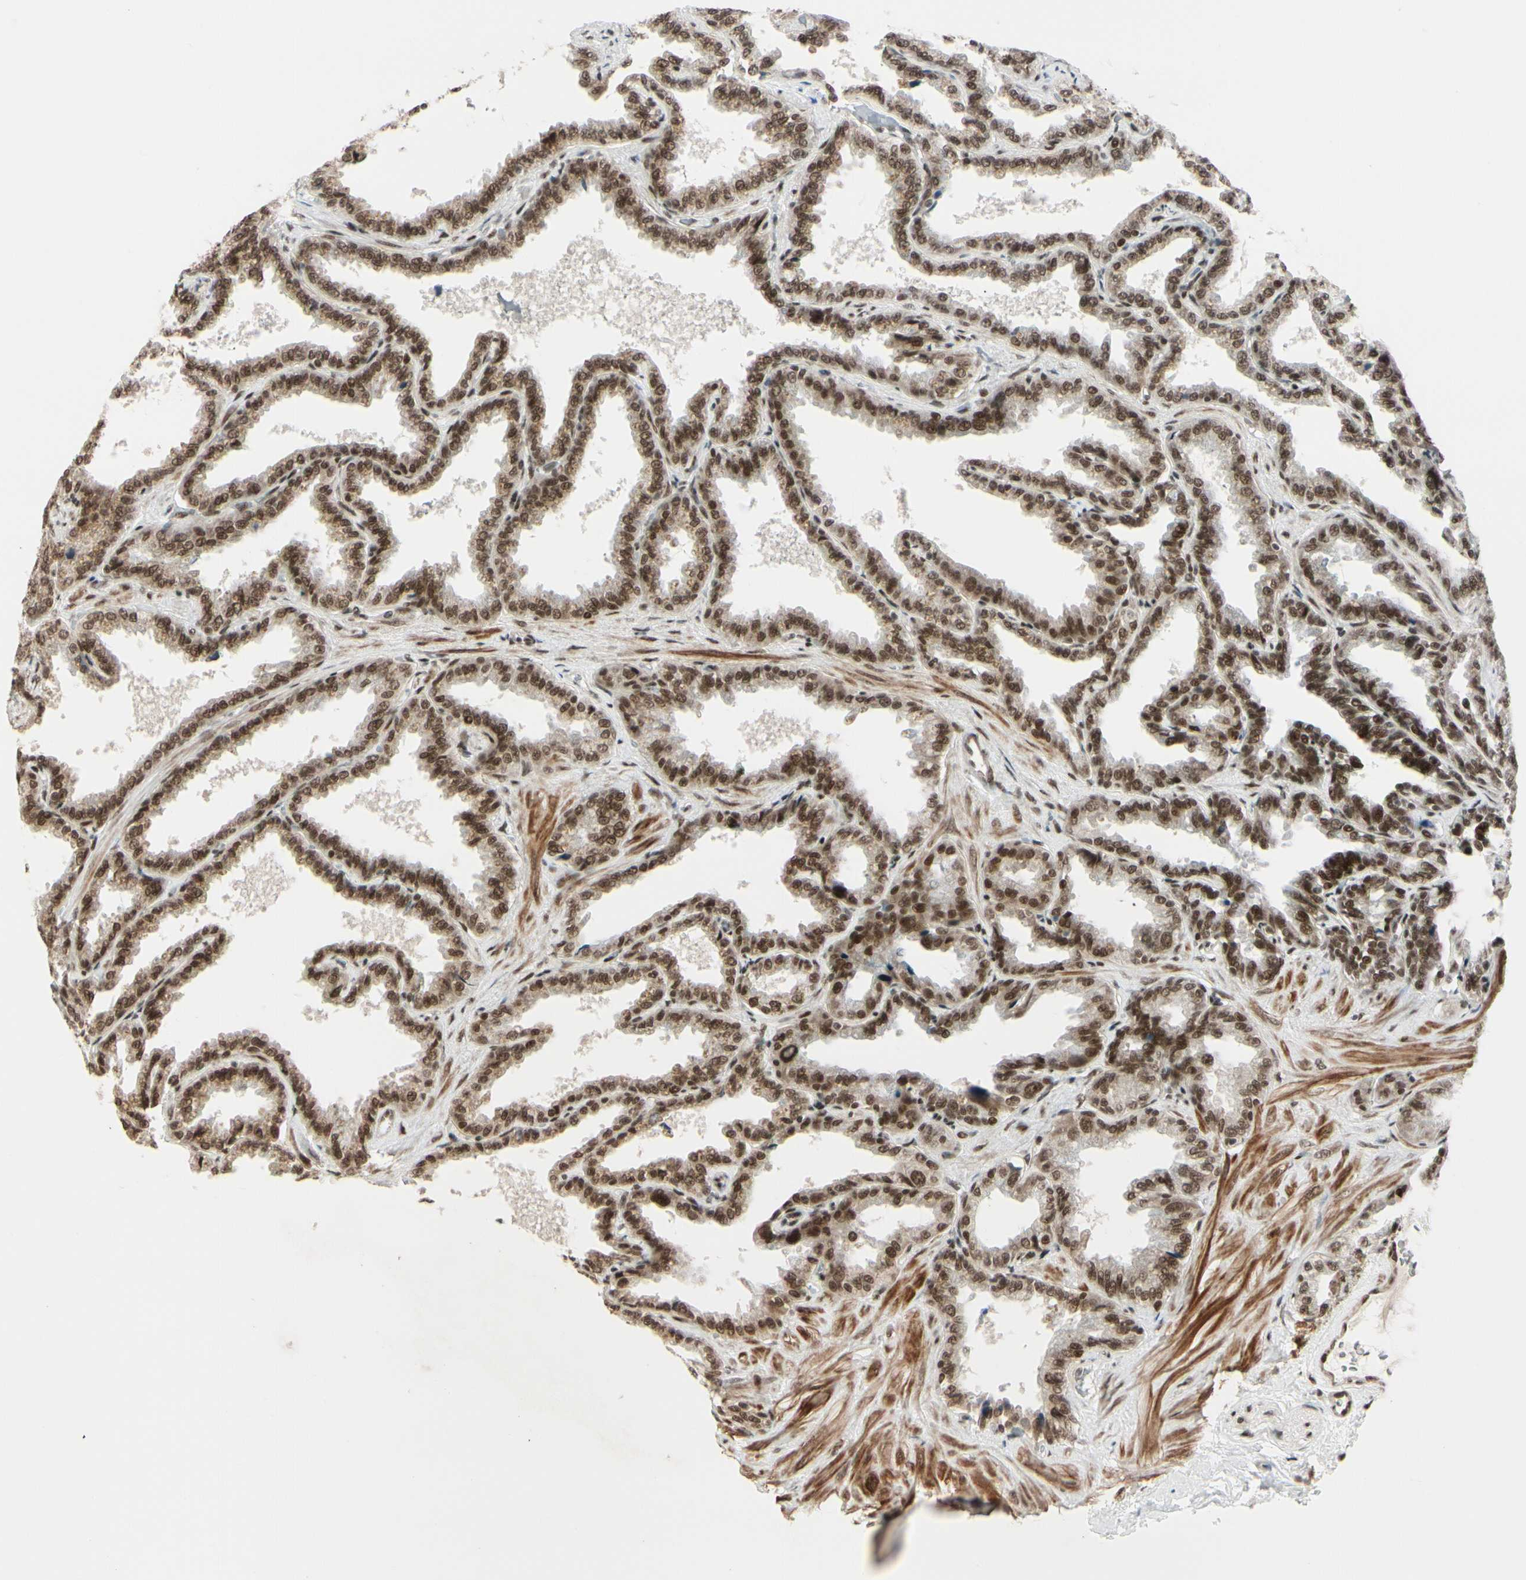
{"staining": {"intensity": "moderate", "quantity": ">75%", "location": "nuclear"}, "tissue": "seminal vesicle", "cell_type": "Glandular cells", "image_type": "normal", "snomed": [{"axis": "morphology", "description": "Normal tissue, NOS"}, {"axis": "topography", "description": "Seminal veicle"}], "caption": "Immunohistochemical staining of unremarkable human seminal vesicle displays medium levels of moderate nuclear expression in about >75% of glandular cells.", "gene": "CHAMP1", "patient": {"sex": "male", "age": 46}}